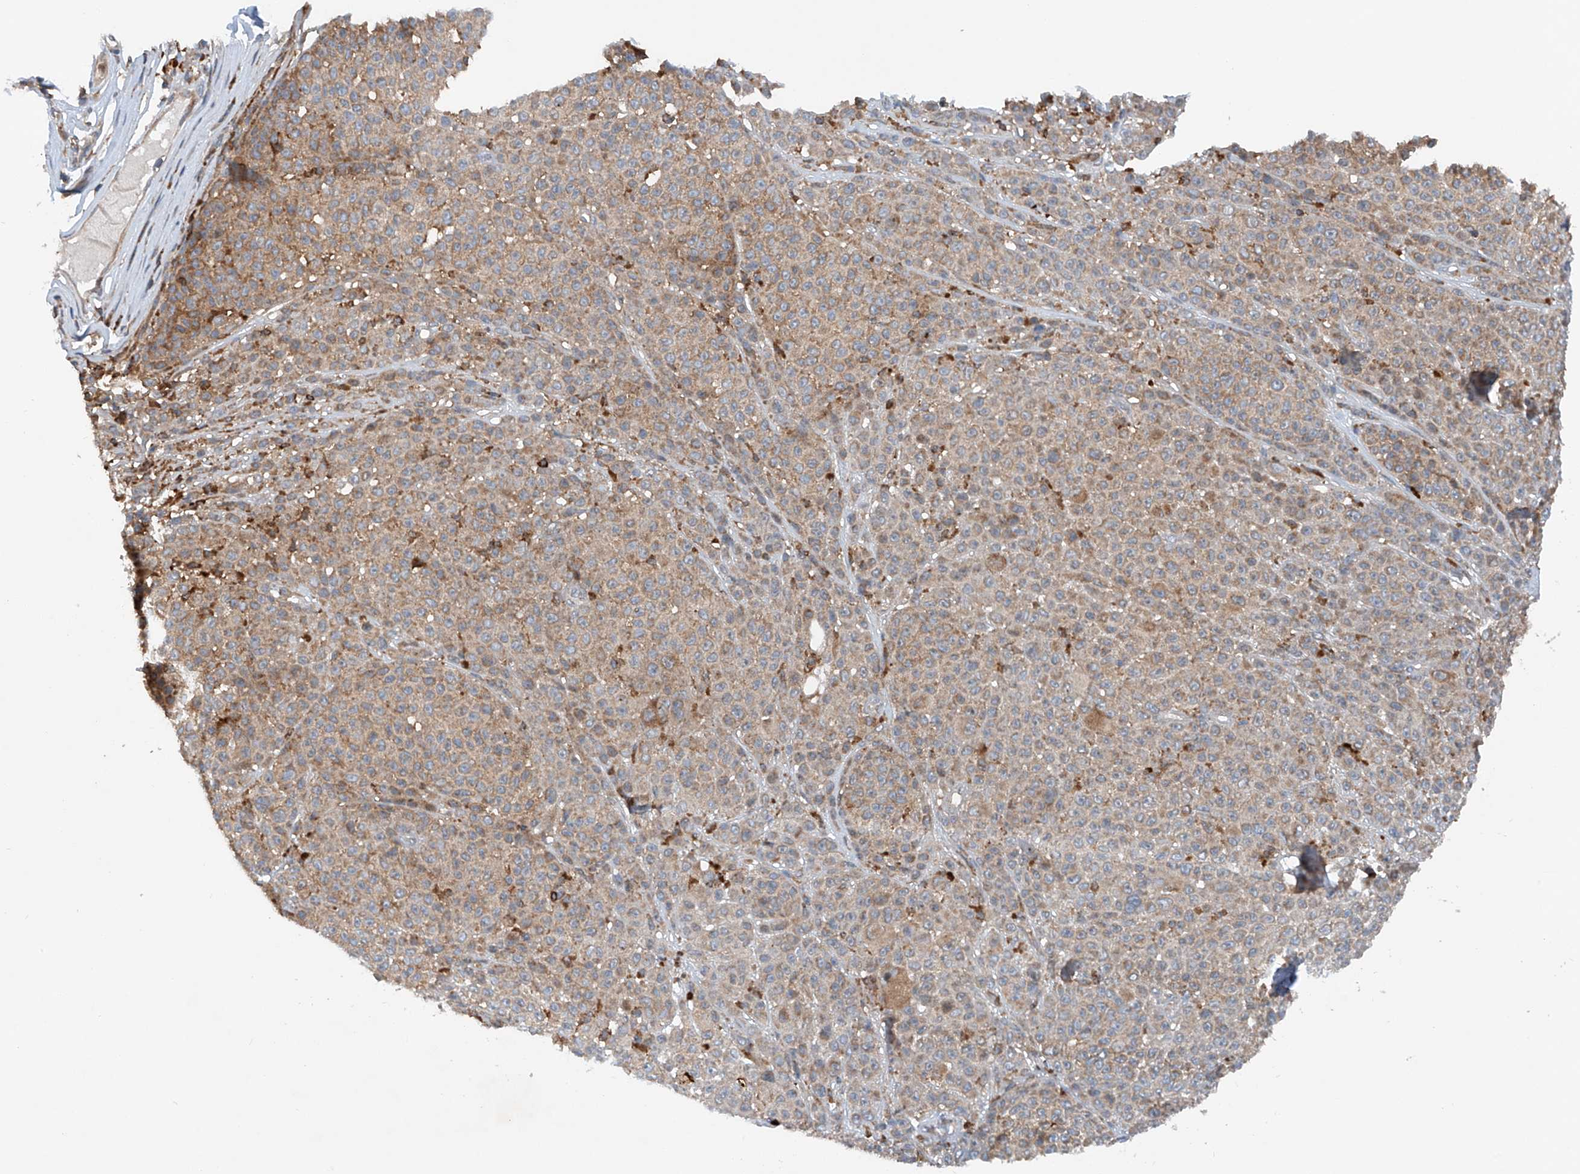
{"staining": {"intensity": "weak", "quantity": "25%-75%", "location": "cytoplasmic/membranous"}, "tissue": "melanoma", "cell_type": "Tumor cells", "image_type": "cancer", "snomed": [{"axis": "morphology", "description": "Malignant melanoma, NOS"}, {"axis": "topography", "description": "Skin"}], "caption": "Immunohistochemistry (IHC) of human melanoma exhibits low levels of weak cytoplasmic/membranous staining in about 25%-75% of tumor cells.", "gene": "CEP85L", "patient": {"sex": "female", "age": 94}}